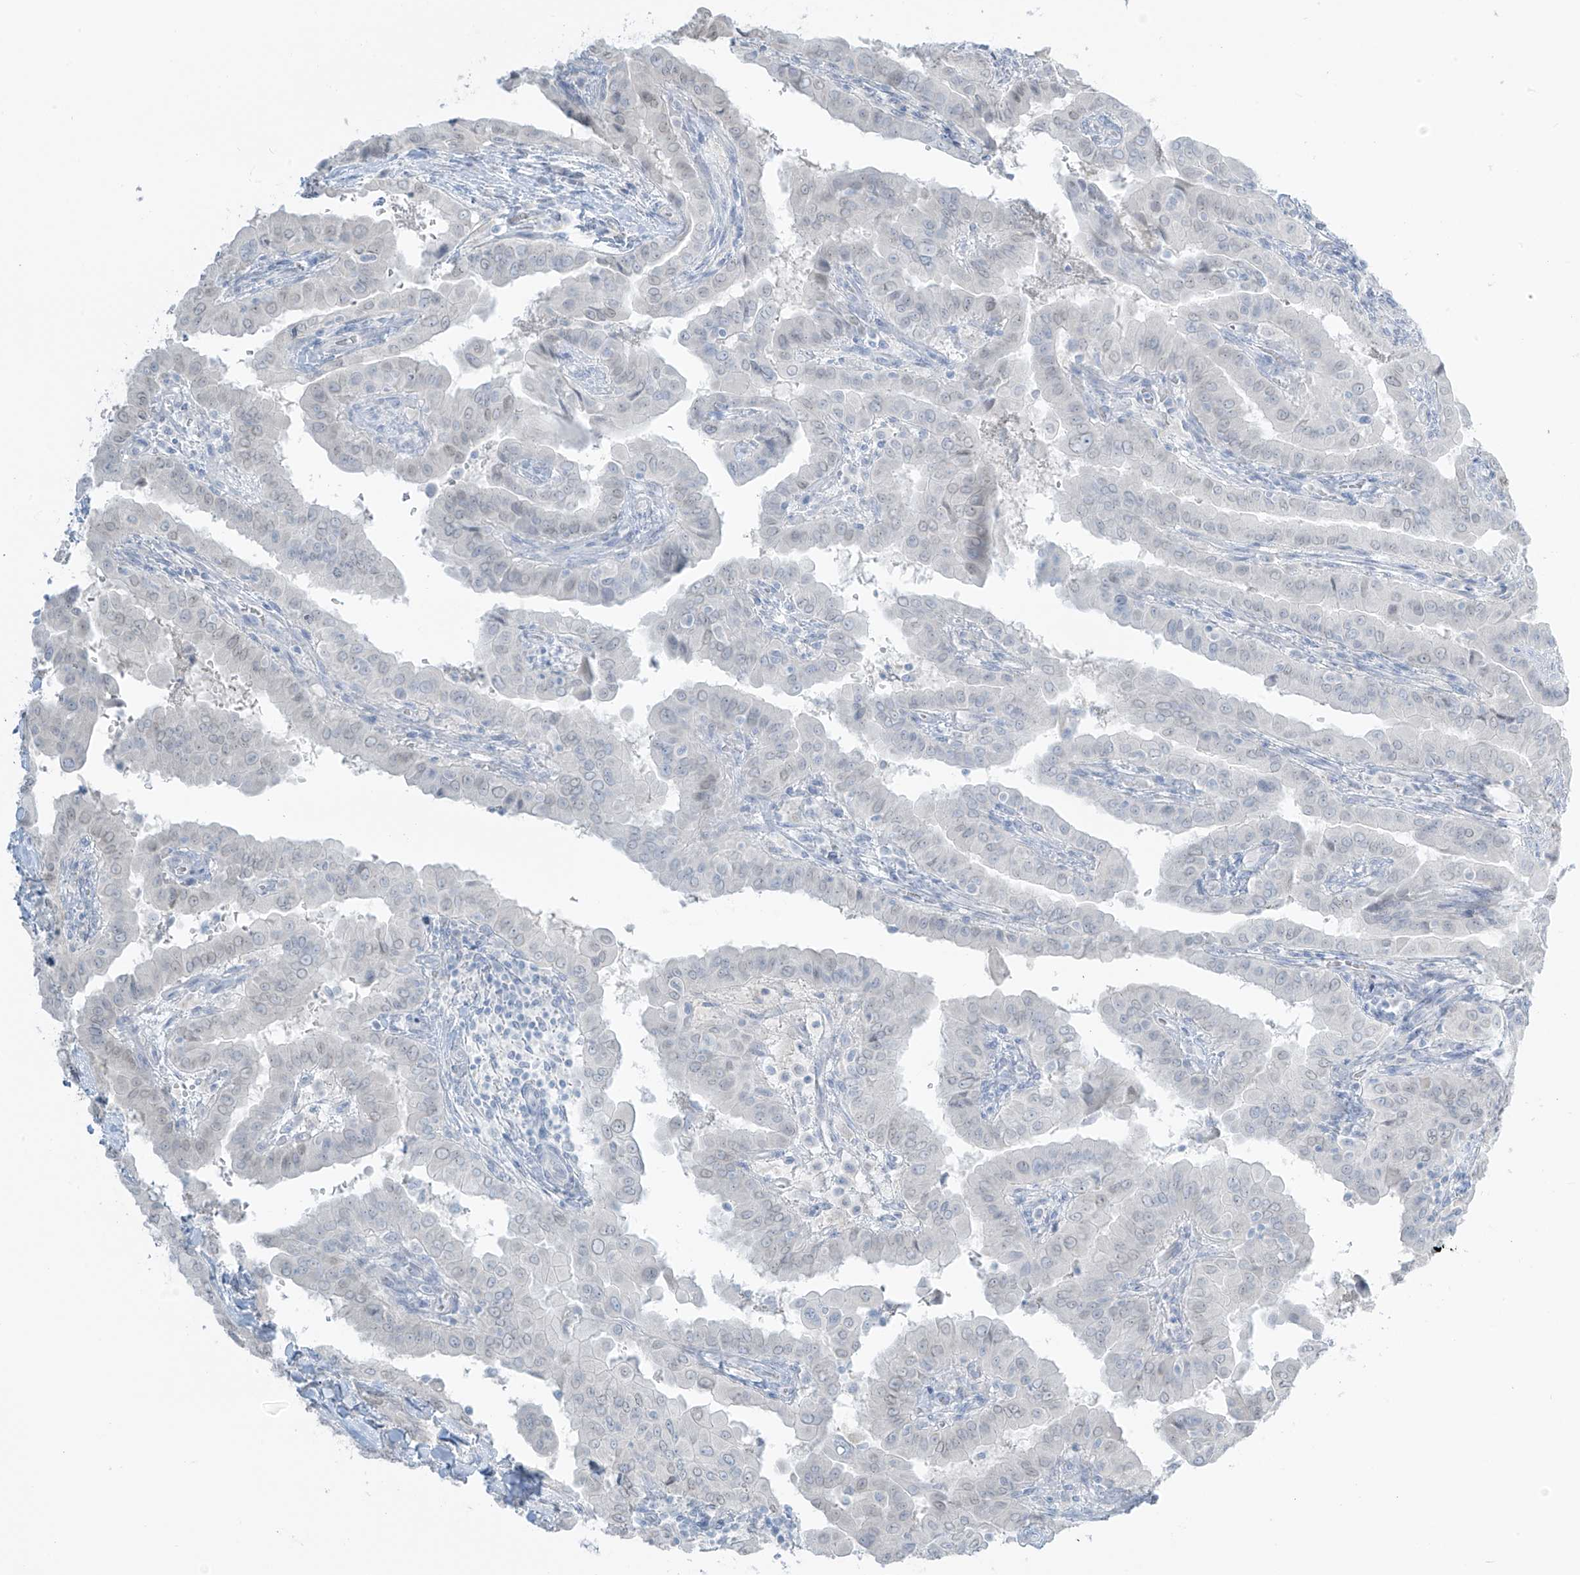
{"staining": {"intensity": "negative", "quantity": "none", "location": "none"}, "tissue": "thyroid cancer", "cell_type": "Tumor cells", "image_type": "cancer", "snomed": [{"axis": "morphology", "description": "Papillary adenocarcinoma, NOS"}, {"axis": "topography", "description": "Thyroid gland"}], "caption": "DAB (3,3'-diaminobenzidine) immunohistochemical staining of human papillary adenocarcinoma (thyroid) reveals no significant staining in tumor cells. (DAB immunohistochemistry (IHC), high magnification).", "gene": "PRDM6", "patient": {"sex": "male", "age": 33}}